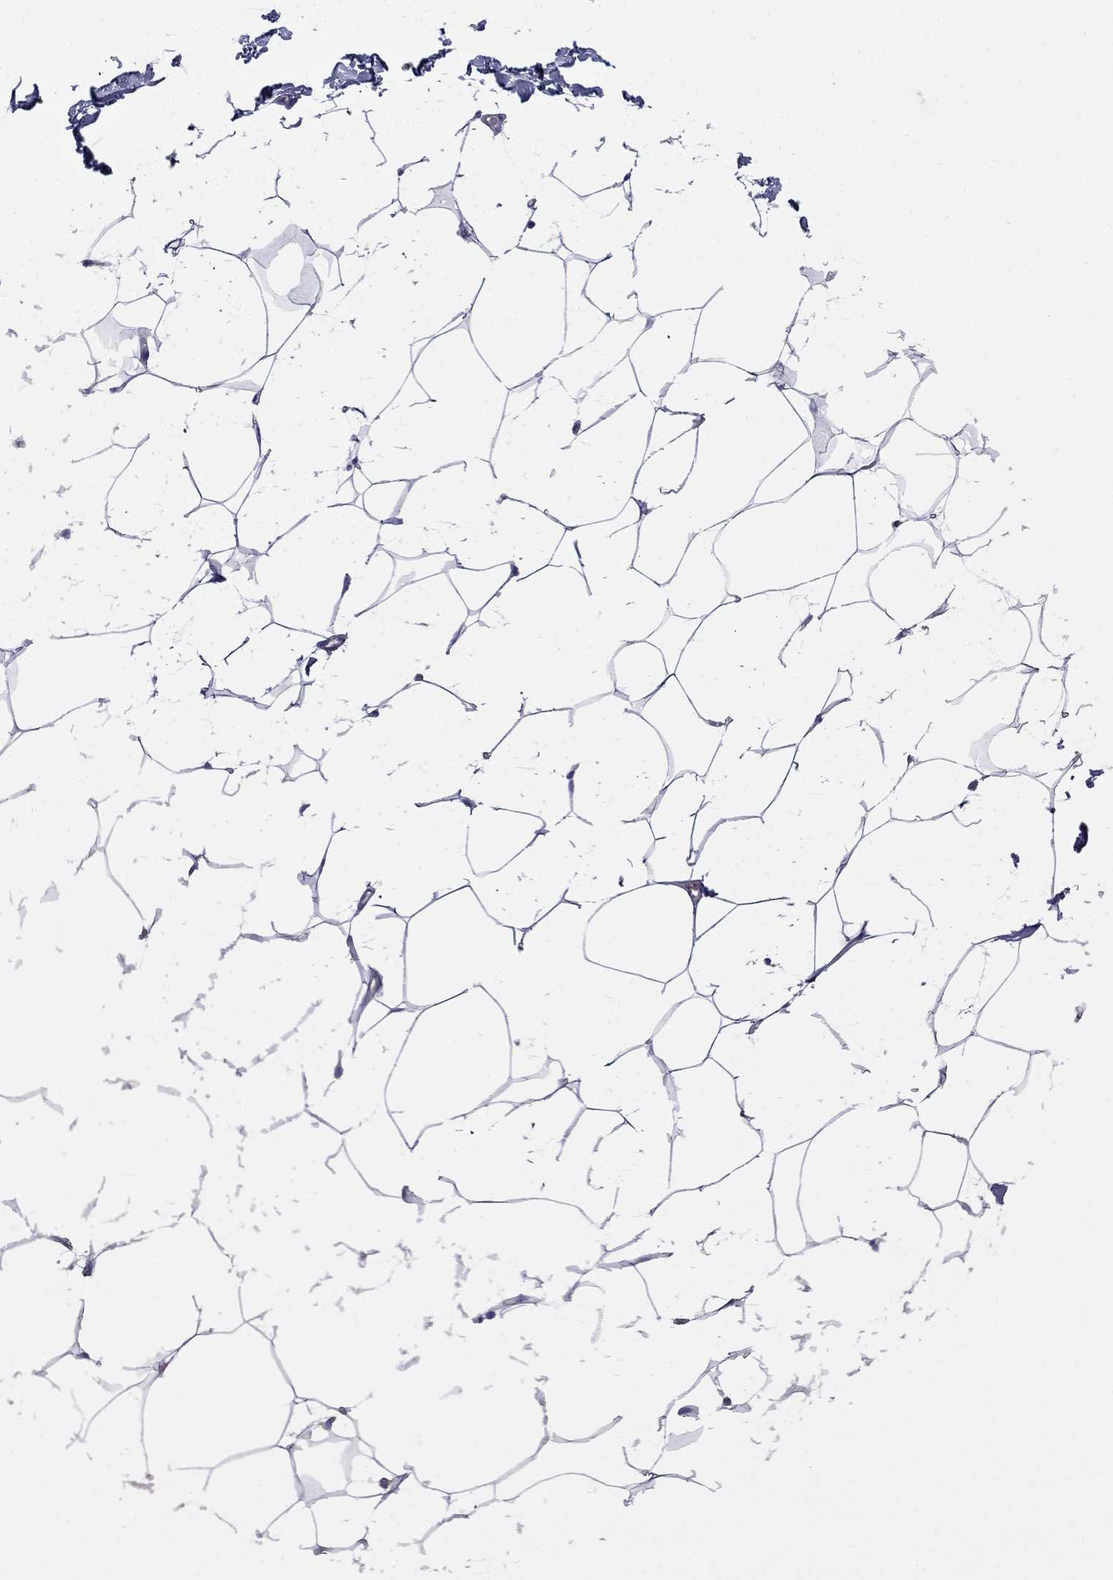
{"staining": {"intensity": "negative", "quantity": "none", "location": "none"}, "tissue": "breast", "cell_type": "Adipocytes", "image_type": "normal", "snomed": [{"axis": "morphology", "description": "Normal tissue, NOS"}, {"axis": "topography", "description": "Breast"}], "caption": "Immunohistochemical staining of benign breast displays no significant positivity in adipocytes. The staining is performed using DAB (3,3'-diaminobenzidine) brown chromogen with nuclei counter-stained in using hematoxylin.", "gene": "LY6H", "patient": {"sex": "female", "age": 32}}